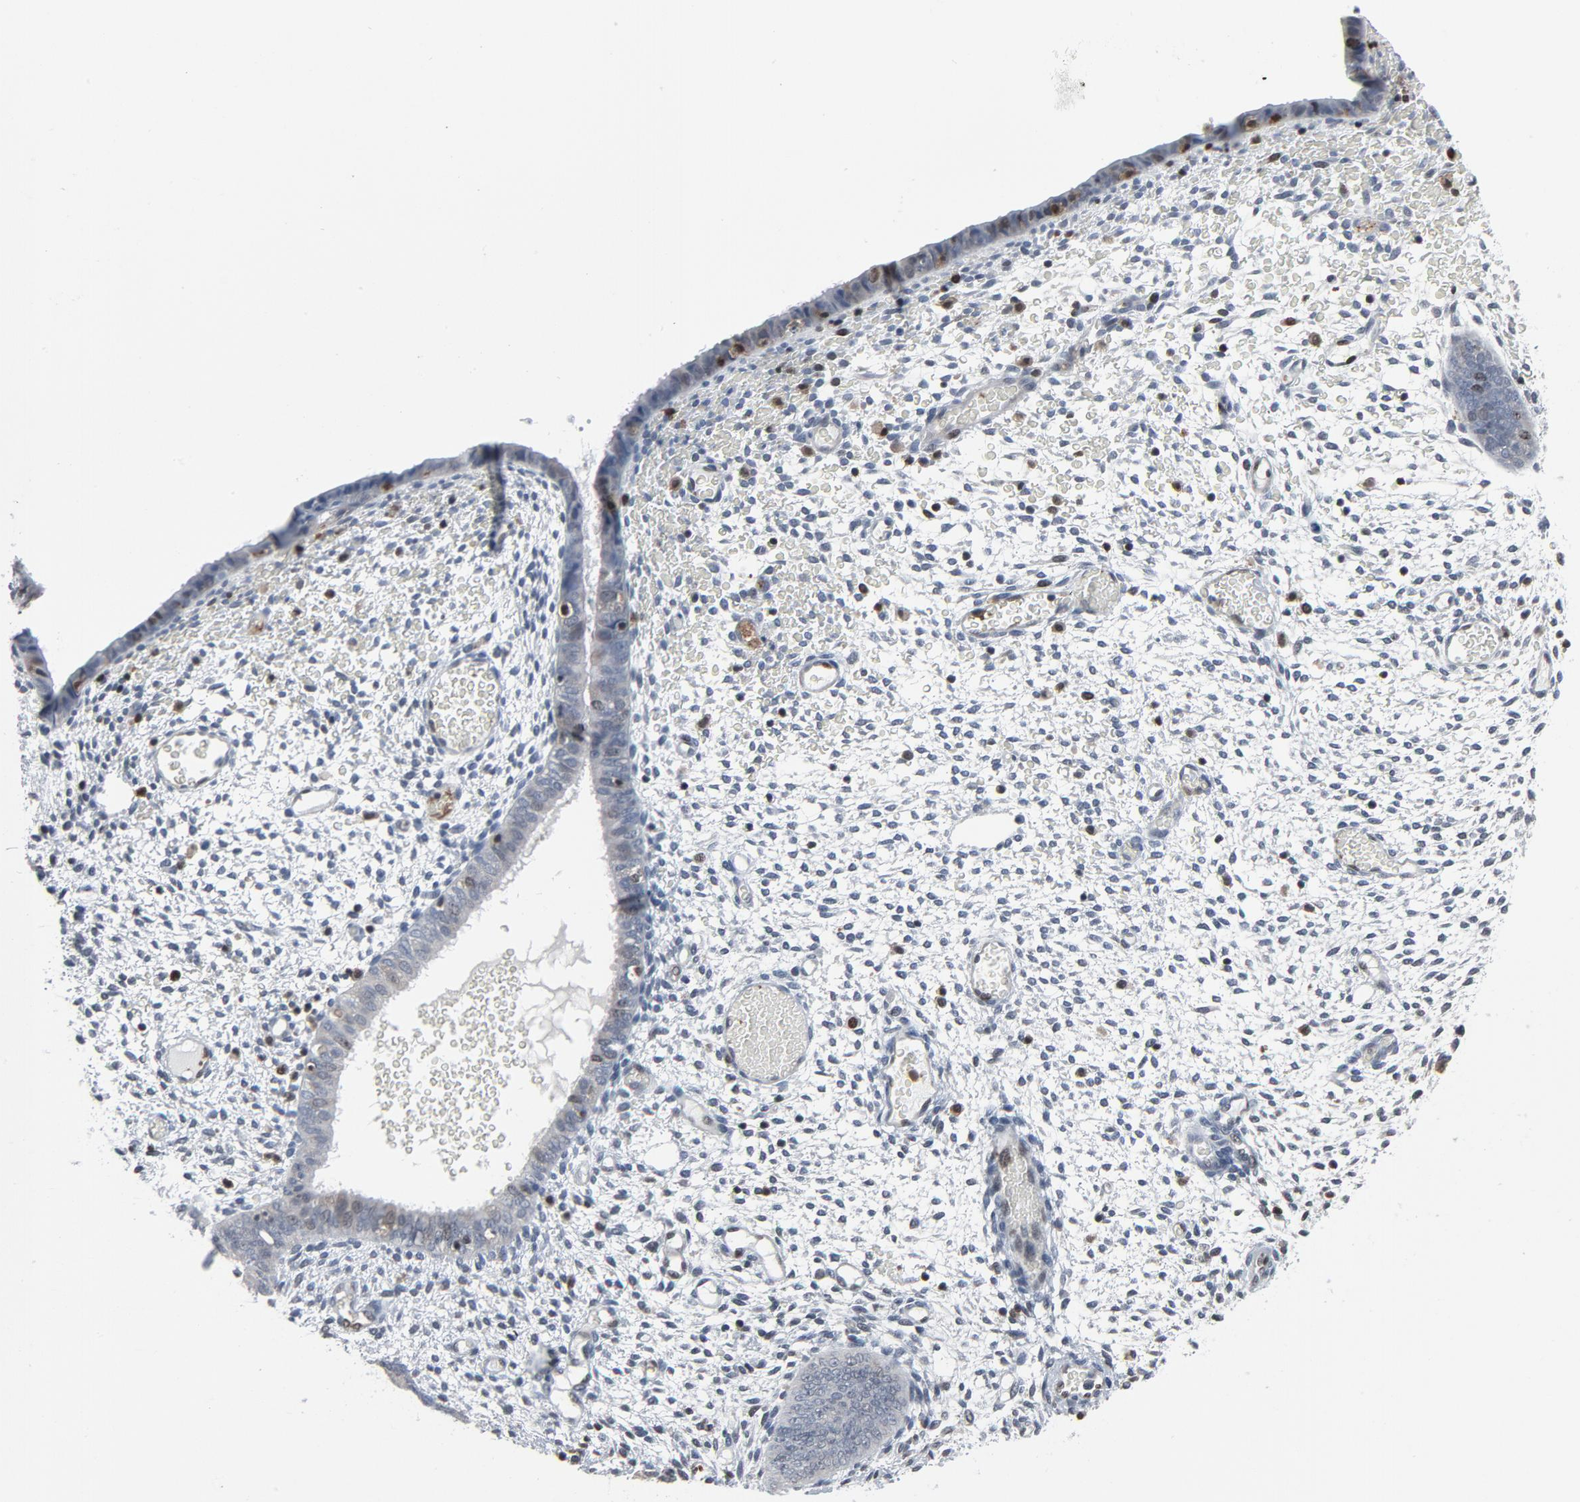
{"staining": {"intensity": "moderate", "quantity": "<25%", "location": "cytoplasmic/membranous,nuclear"}, "tissue": "endometrium", "cell_type": "Cells in endometrial stroma", "image_type": "normal", "snomed": [{"axis": "morphology", "description": "Normal tissue, NOS"}, {"axis": "topography", "description": "Endometrium"}], "caption": "The micrograph demonstrates immunohistochemical staining of normal endometrium. There is moderate cytoplasmic/membranous,nuclear expression is present in approximately <25% of cells in endometrial stroma. The protein of interest is stained brown, and the nuclei are stained in blue (DAB IHC with brightfield microscopy, high magnification).", "gene": "STAT5A", "patient": {"sex": "female", "age": 42}}